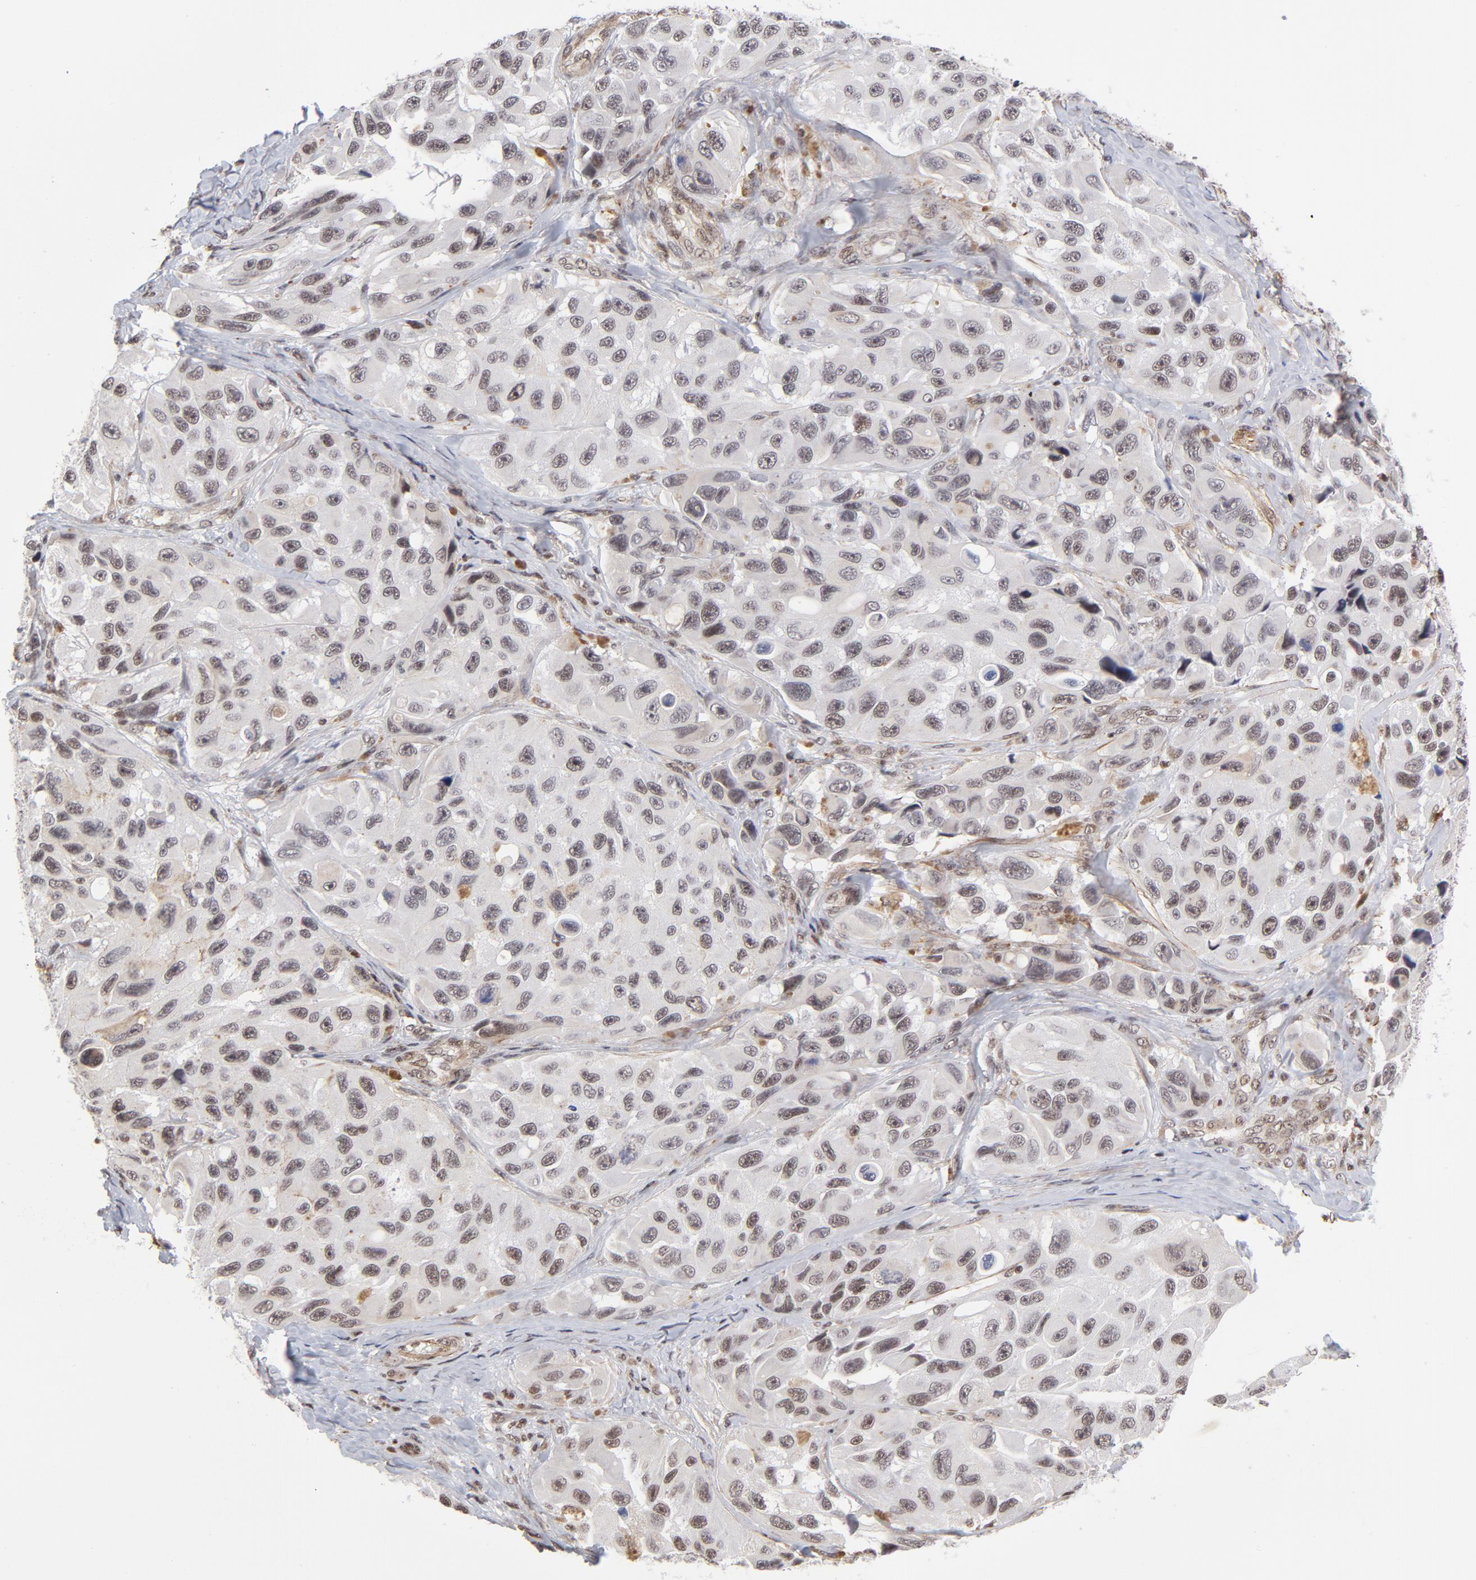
{"staining": {"intensity": "moderate", "quantity": ">75%", "location": "nuclear"}, "tissue": "melanoma", "cell_type": "Tumor cells", "image_type": "cancer", "snomed": [{"axis": "morphology", "description": "Malignant melanoma, NOS"}, {"axis": "topography", "description": "Skin"}], "caption": "Immunohistochemistry of malignant melanoma displays medium levels of moderate nuclear expression in approximately >75% of tumor cells.", "gene": "CTCF", "patient": {"sex": "female", "age": 73}}